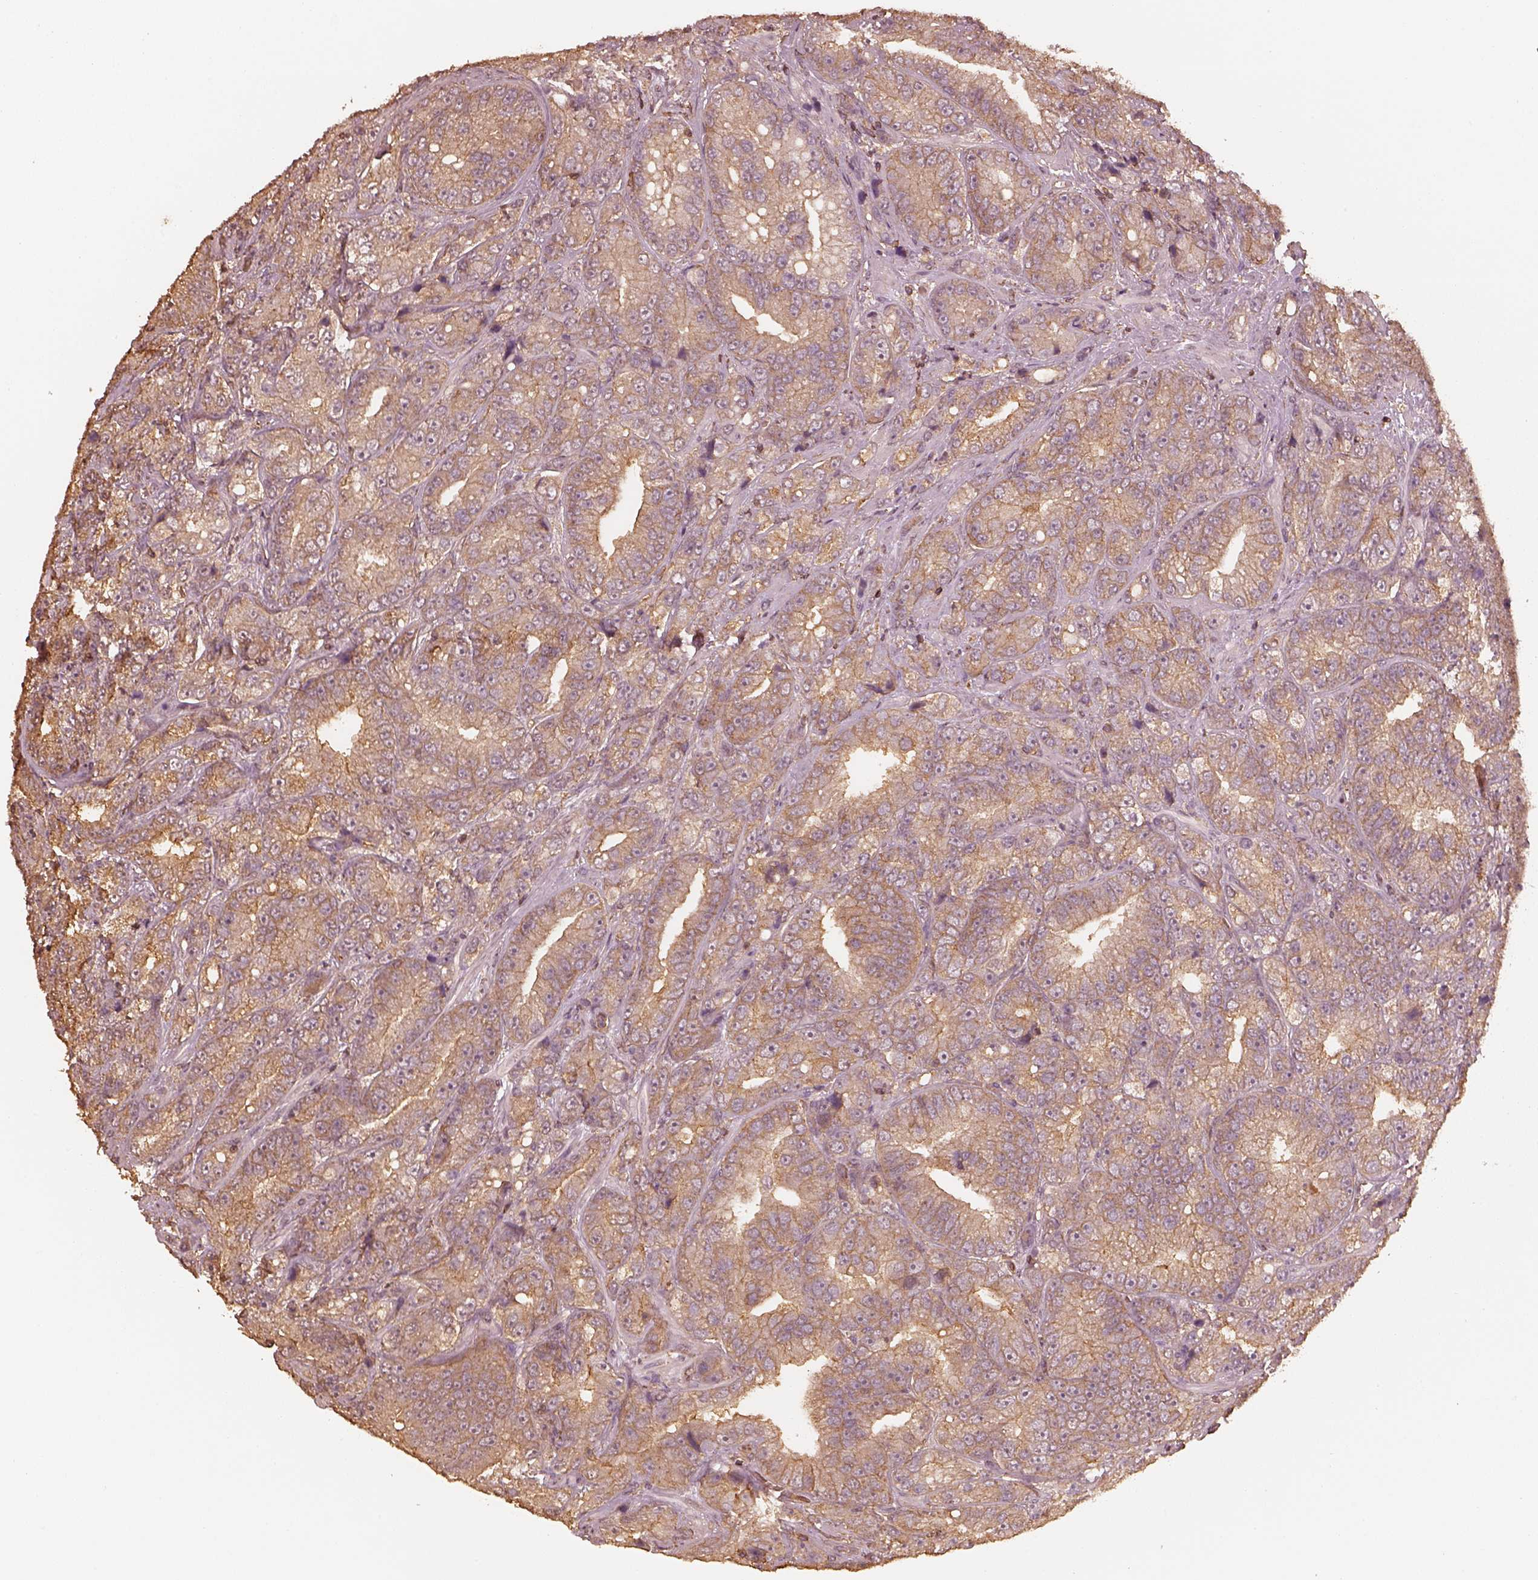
{"staining": {"intensity": "moderate", "quantity": "25%-75%", "location": "cytoplasmic/membranous"}, "tissue": "prostate cancer", "cell_type": "Tumor cells", "image_type": "cancer", "snomed": [{"axis": "morphology", "description": "Adenocarcinoma, NOS"}, {"axis": "topography", "description": "Prostate"}], "caption": "The histopathology image exhibits immunohistochemical staining of prostate adenocarcinoma. There is moderate cytoplasmic/membranous staining is seen in about 25%-75% of tumor cells.", "gene": "WDR7", "patient": {"sex": "male", "age": 63}}